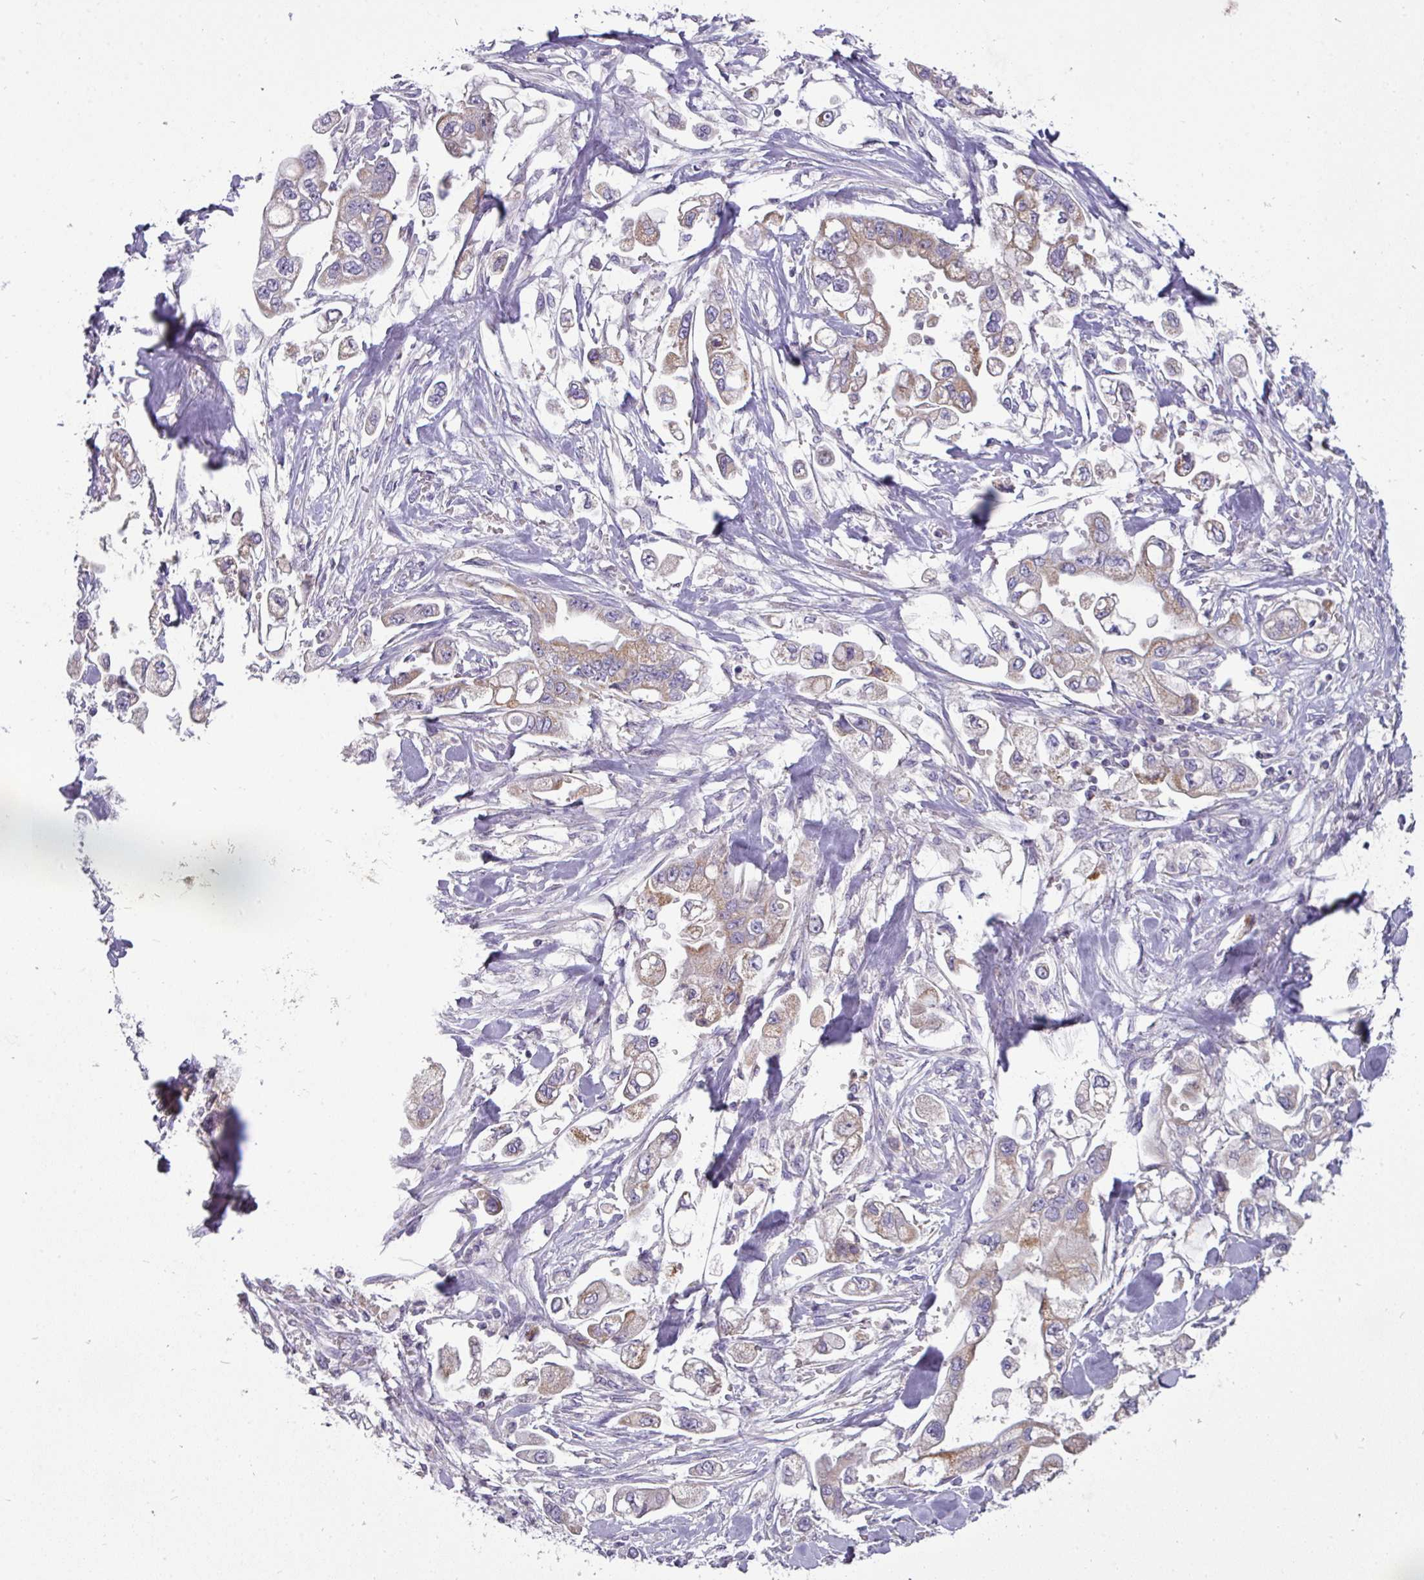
{"staining": {"intensity": "weak", "quantity": "25%-75%", "location": "cytoplasmic/membranous"}, "tissue": "stomach cancer", "cell_type": "Tumor cells", "image_type": "cancer", "snomed": [{"axis": "morphology", "description": "Adenocarcinoma, NOS"}, {"axis": "topography", "description": "Stomach"}], "caption": "Stomach cancer was stained to show a protein in brown. There is low levels of weak cytoplasmic/membranous positivity in approximately 25%-75% of tumor cells. The protein is shown in brown color, while the nuclei are stained blue.", "gene": "TRAPPC1", "patient": {"sex": "male", "age": 62}}